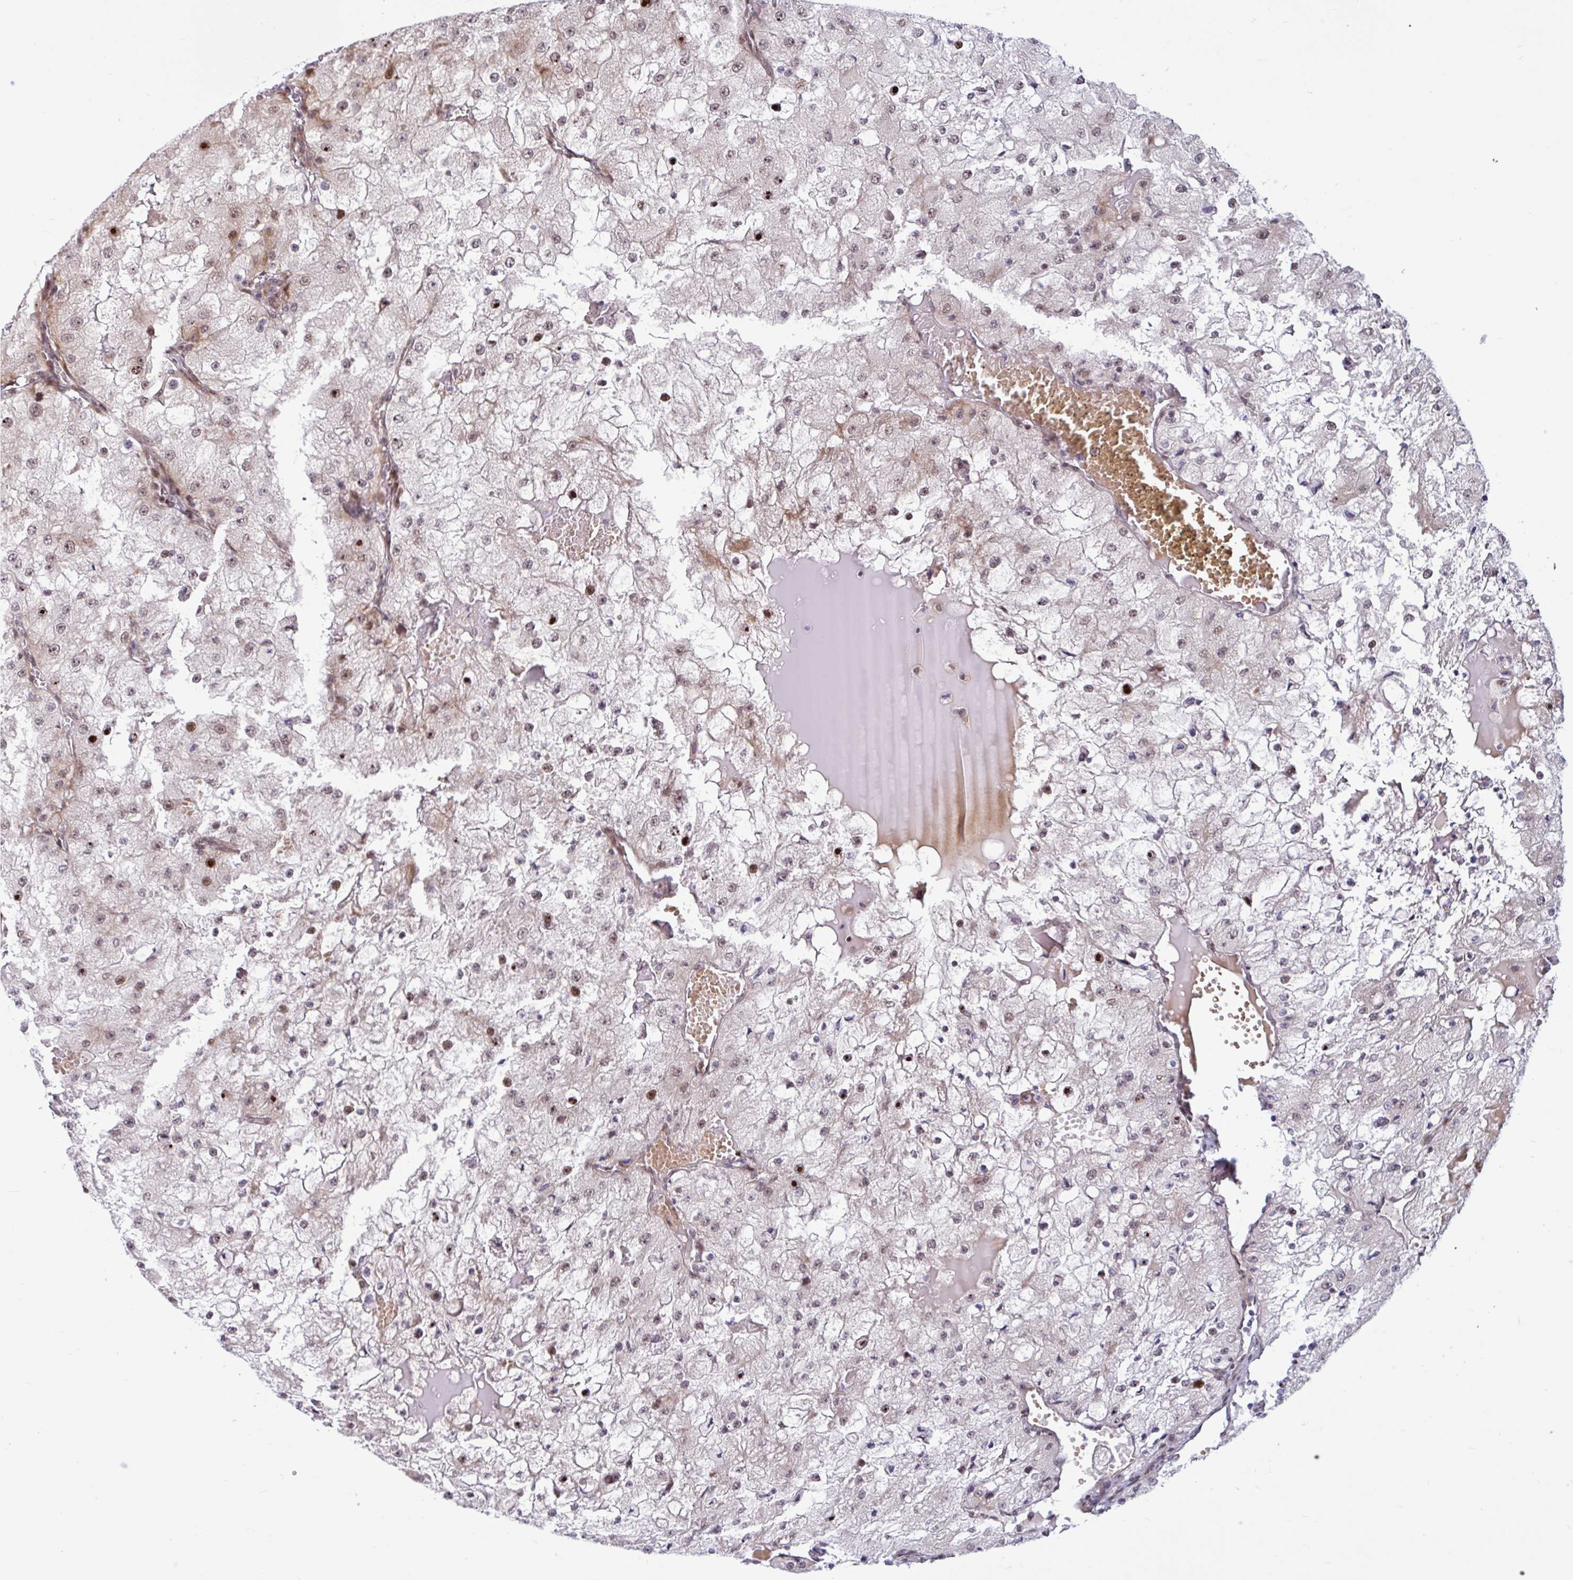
{"staining": {"intensity": "moderate", "quantity": "25%-75%", "location": "nuclear"}, "tissue": "renal cancer", "cell_type": "Tumor cells", "image_type": "cancer", "snomed": [{"axis": "morphology", "description": "Adenocarcinoma, NOS"}, {"axis": "topography", "description": "Kidney"}], "caption": "Immunohistochemistry of adenocarcinoma (renal) displays medium levels of moderate nuclear expression in approximately 25%-75% of tumor cells.", "gene": "RBL1", "patient": {"sex": "female", "age": 74}}